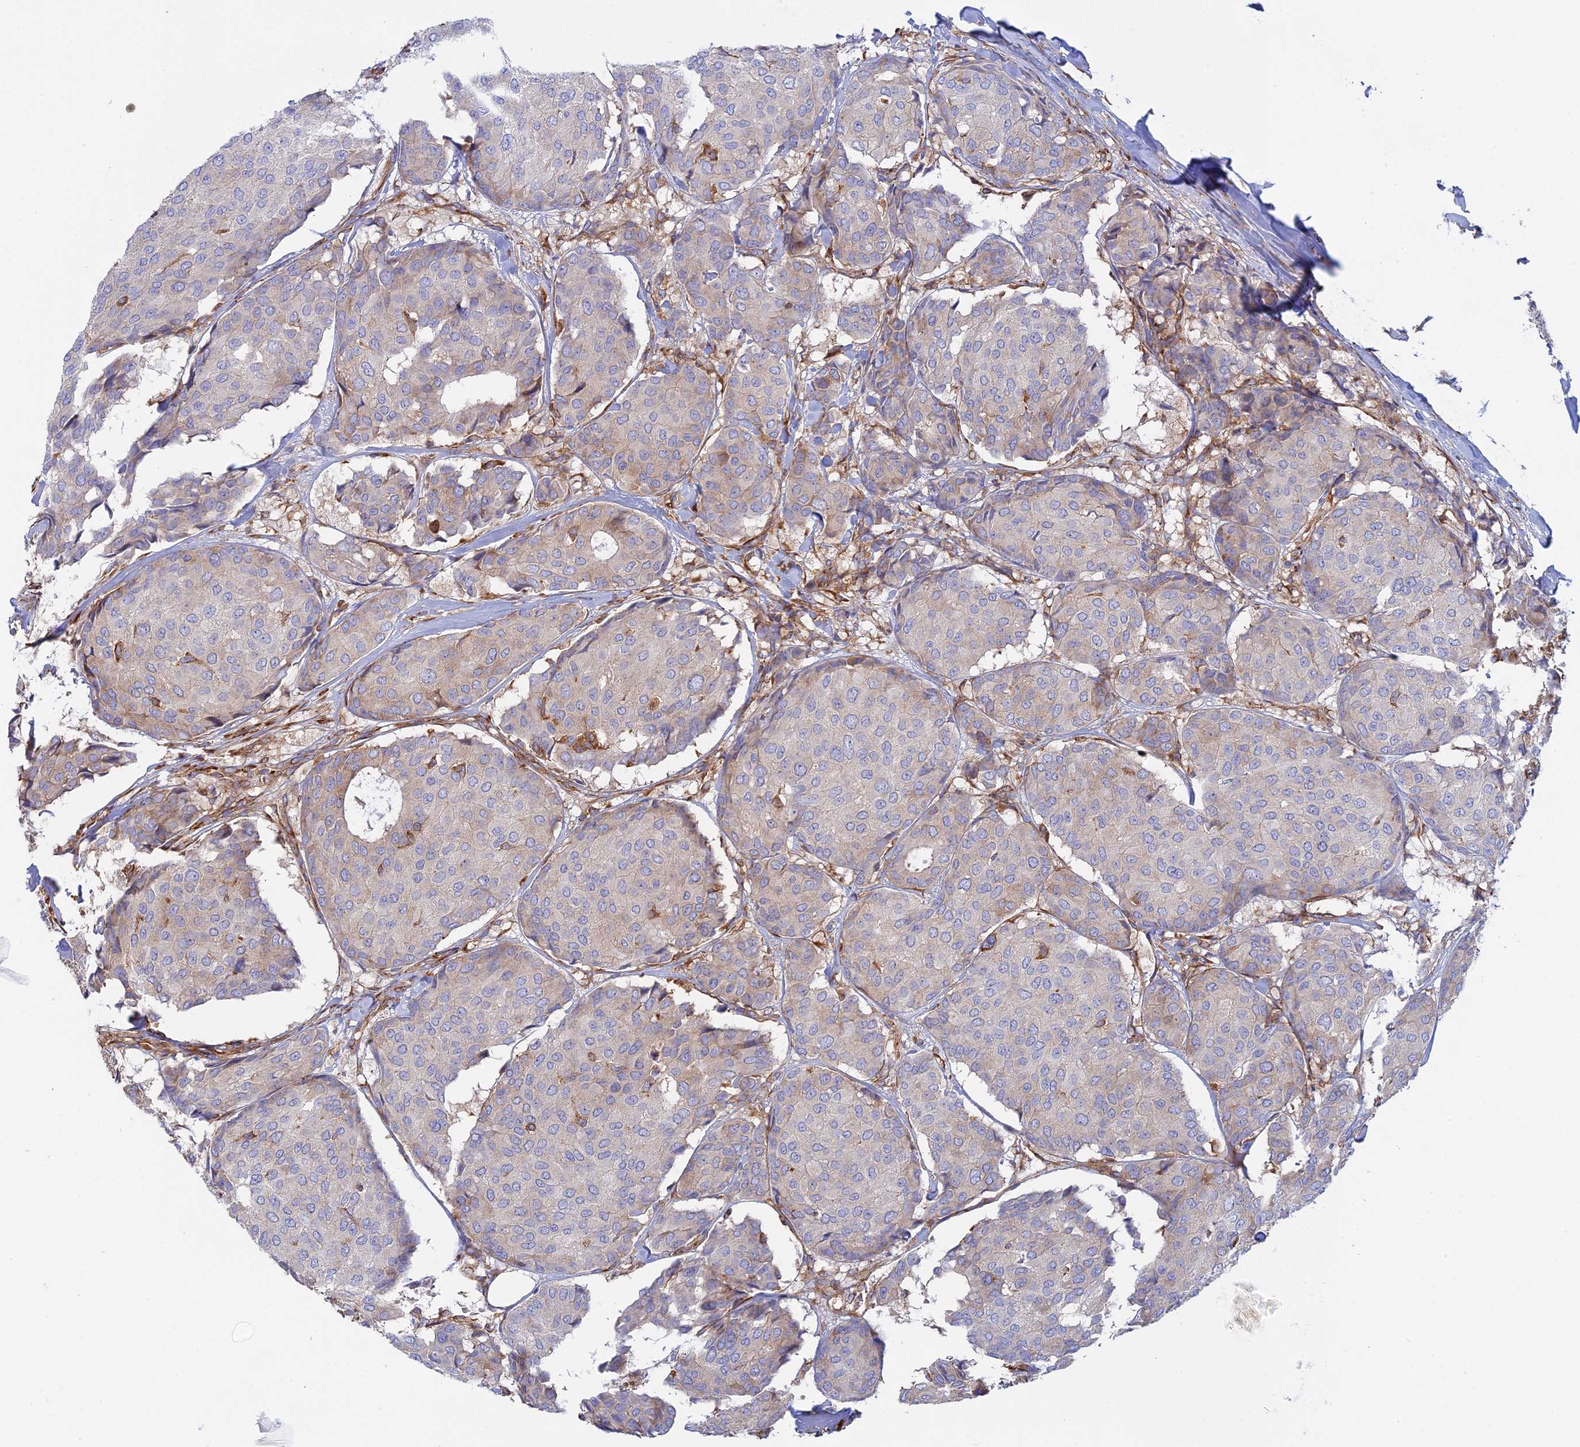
{"staining": {"intensity": "weak", "quantity": "<25%", "location": "cytoplasmic/membranous"}, "tissue": "breast cancer", "cell_type": "Tumor cells", "image_type": "cancer", "snomed": [{"axis": "morphology", "description": "Duct carcinoma"}, {"axis": "topography", "description": "Breast"}], "caption": "IHC histopathology image of breast cancer stained for a protein (brown), which displays no expression in tumor cells.", "gene": "GMIP", "patient": {"sex": "female", "age": 75}}